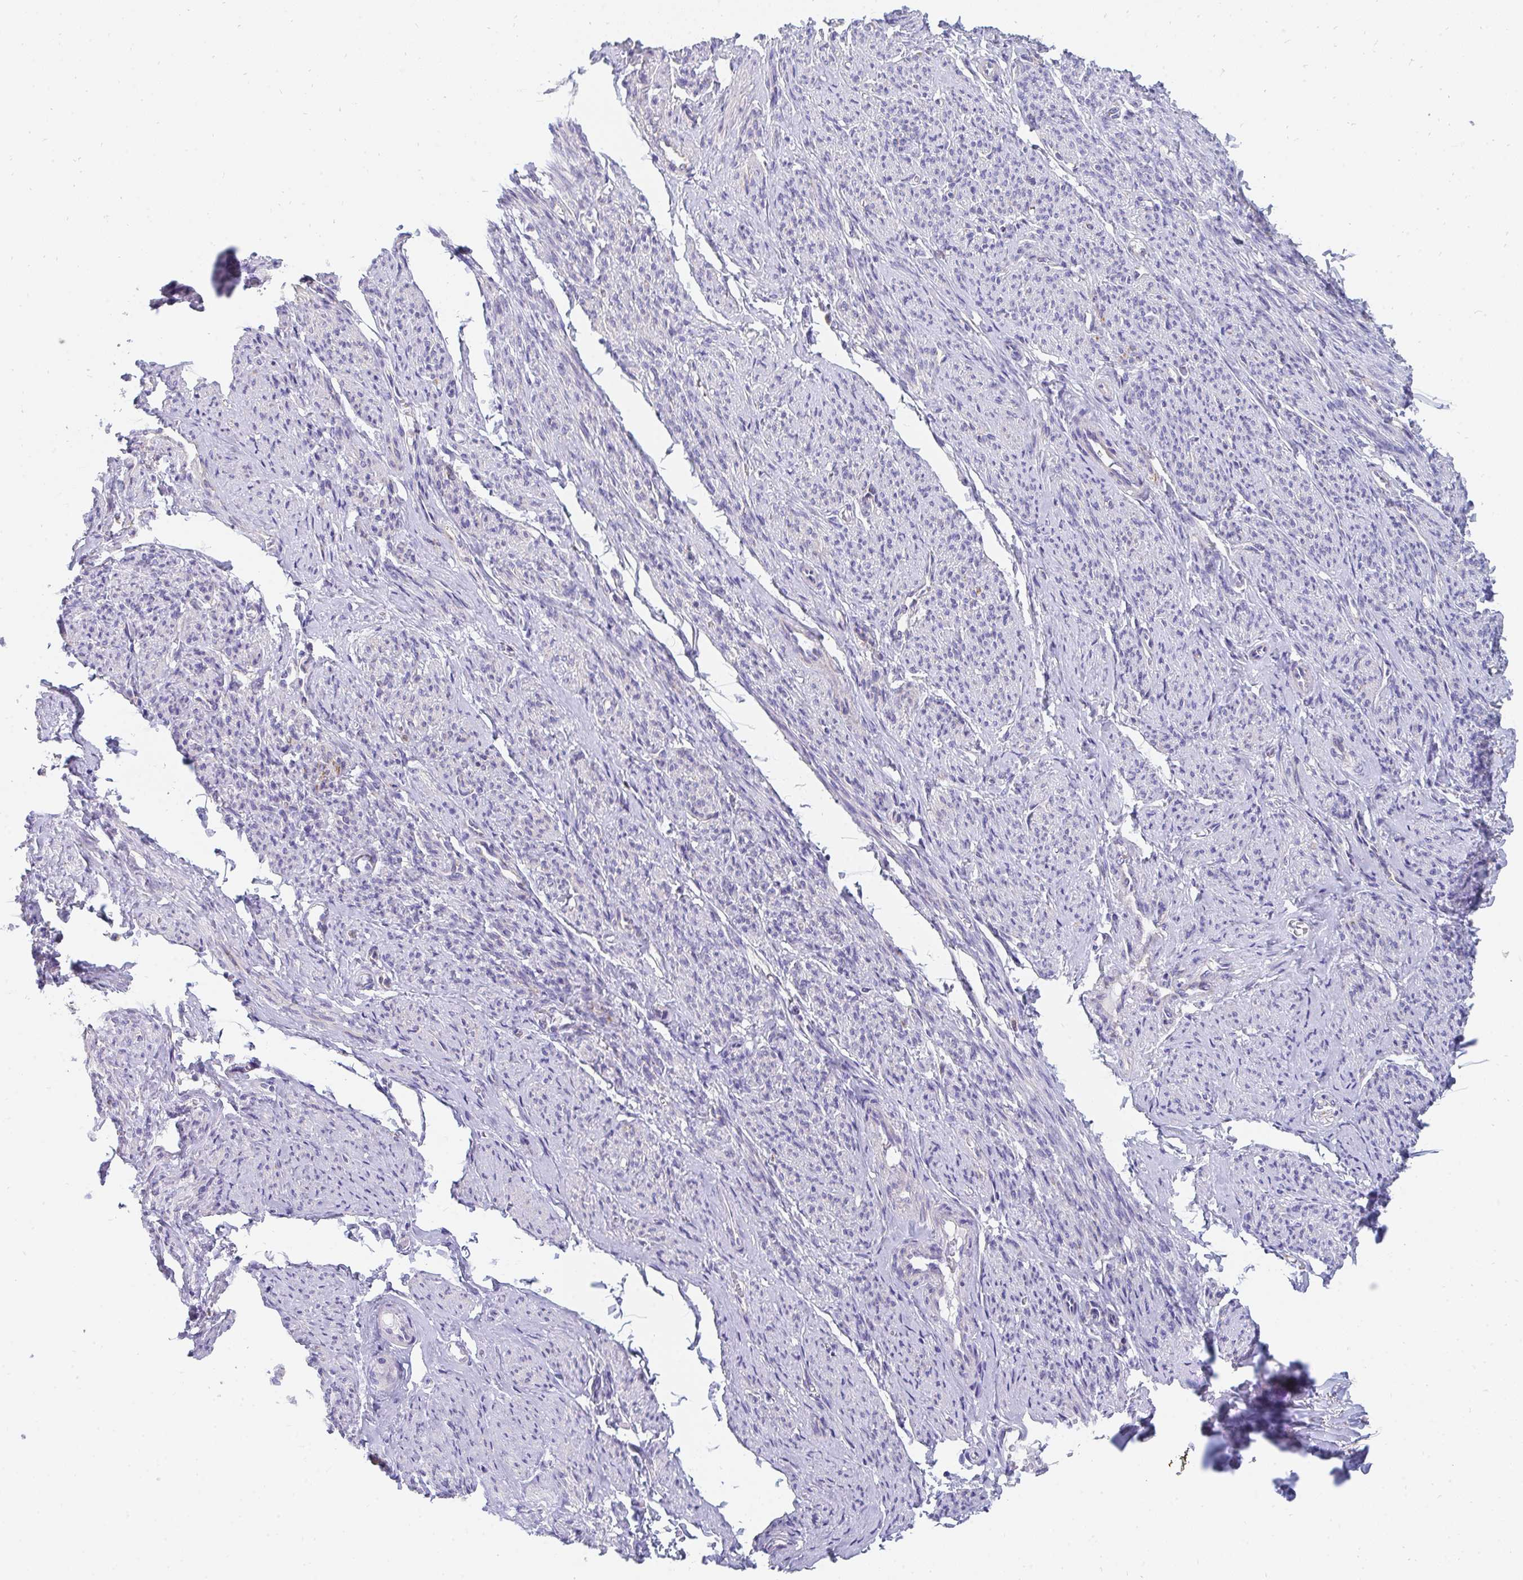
{"staining": {"intensity": "weak", "quantity": "25%-75%", "location": "cytoplasmic/membranous"}, "tissue": "smooth muscle", "cell_type": "Smooth muscle cells", "image_type": "normal", "snomed": [{"axis": "morphology", "description": "Normal tissue, NOS"}, {"axis": "topography", "description": "Smooth muscle"}], "caption": "Immunohistochemical staining of benign human smooth muscle shows 25%-75% levels of weak cytoplasmic/membranous protein staining in approximately 25%-75% of smooth muscle cells.", "gene": "PC", "patient": {"sex": "female", "age": 65}}